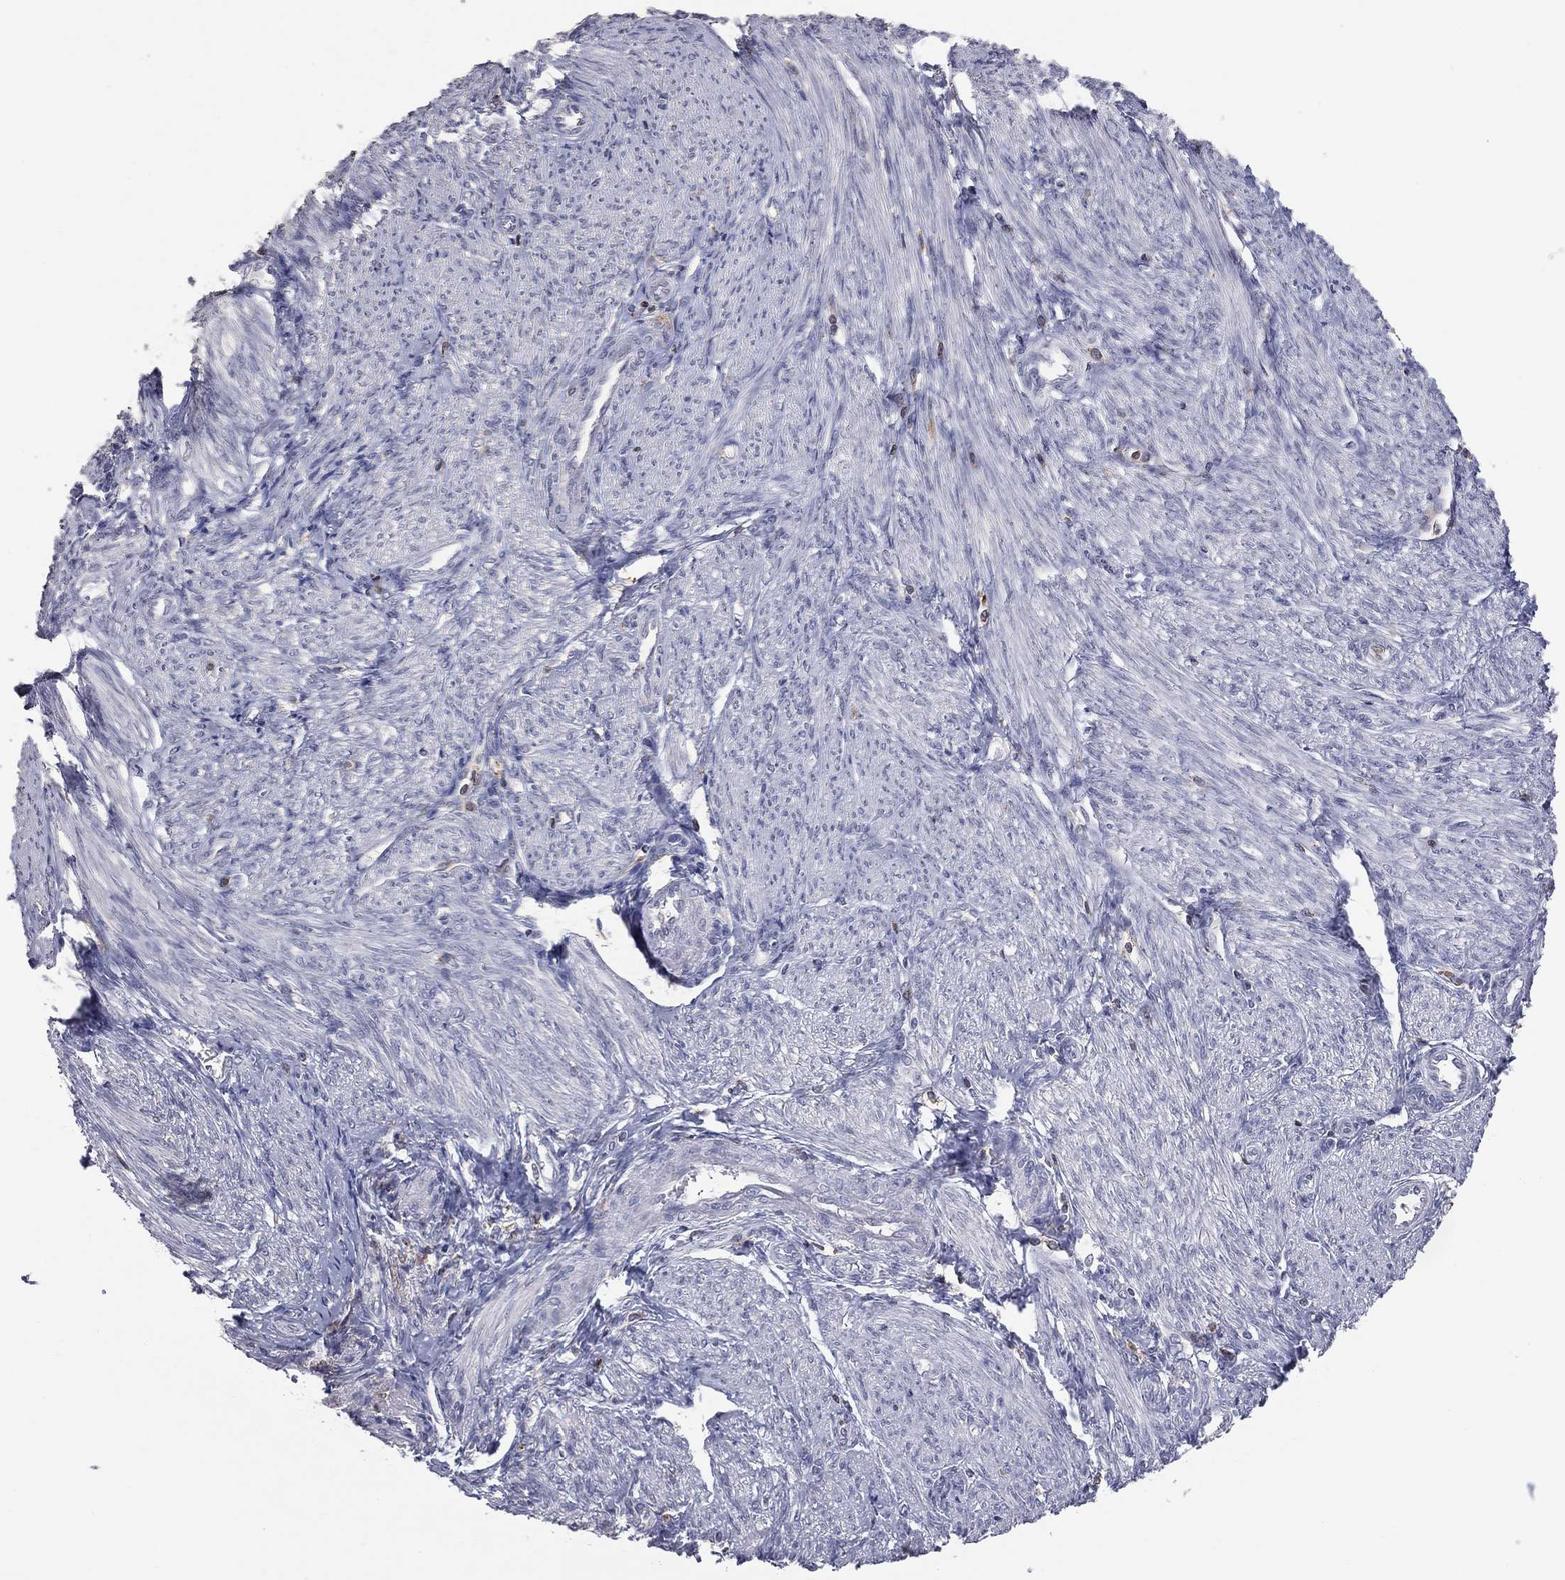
{"staining": {"intensity": "negative", "quantity": "none", "location": "none"}, "tissue": "endometrial cancer", "cell_type": "Tumor cells", "image_type": "cancer", "snomed": [{"axis": "morphology", "description": "Adenocarcinoma, NOS"}, {"axis": "topography", "description": "Endometrium"}], "caption": "Immunohistochemistry (IHC) micrograph of neoplastic tissue: adenocarcinoma (endometrial) stained with DAB exhibits no significant protein expression in tumor cells.", "gene": "PSTPIP1", "patient": {"sex": "female", "age": 68}}